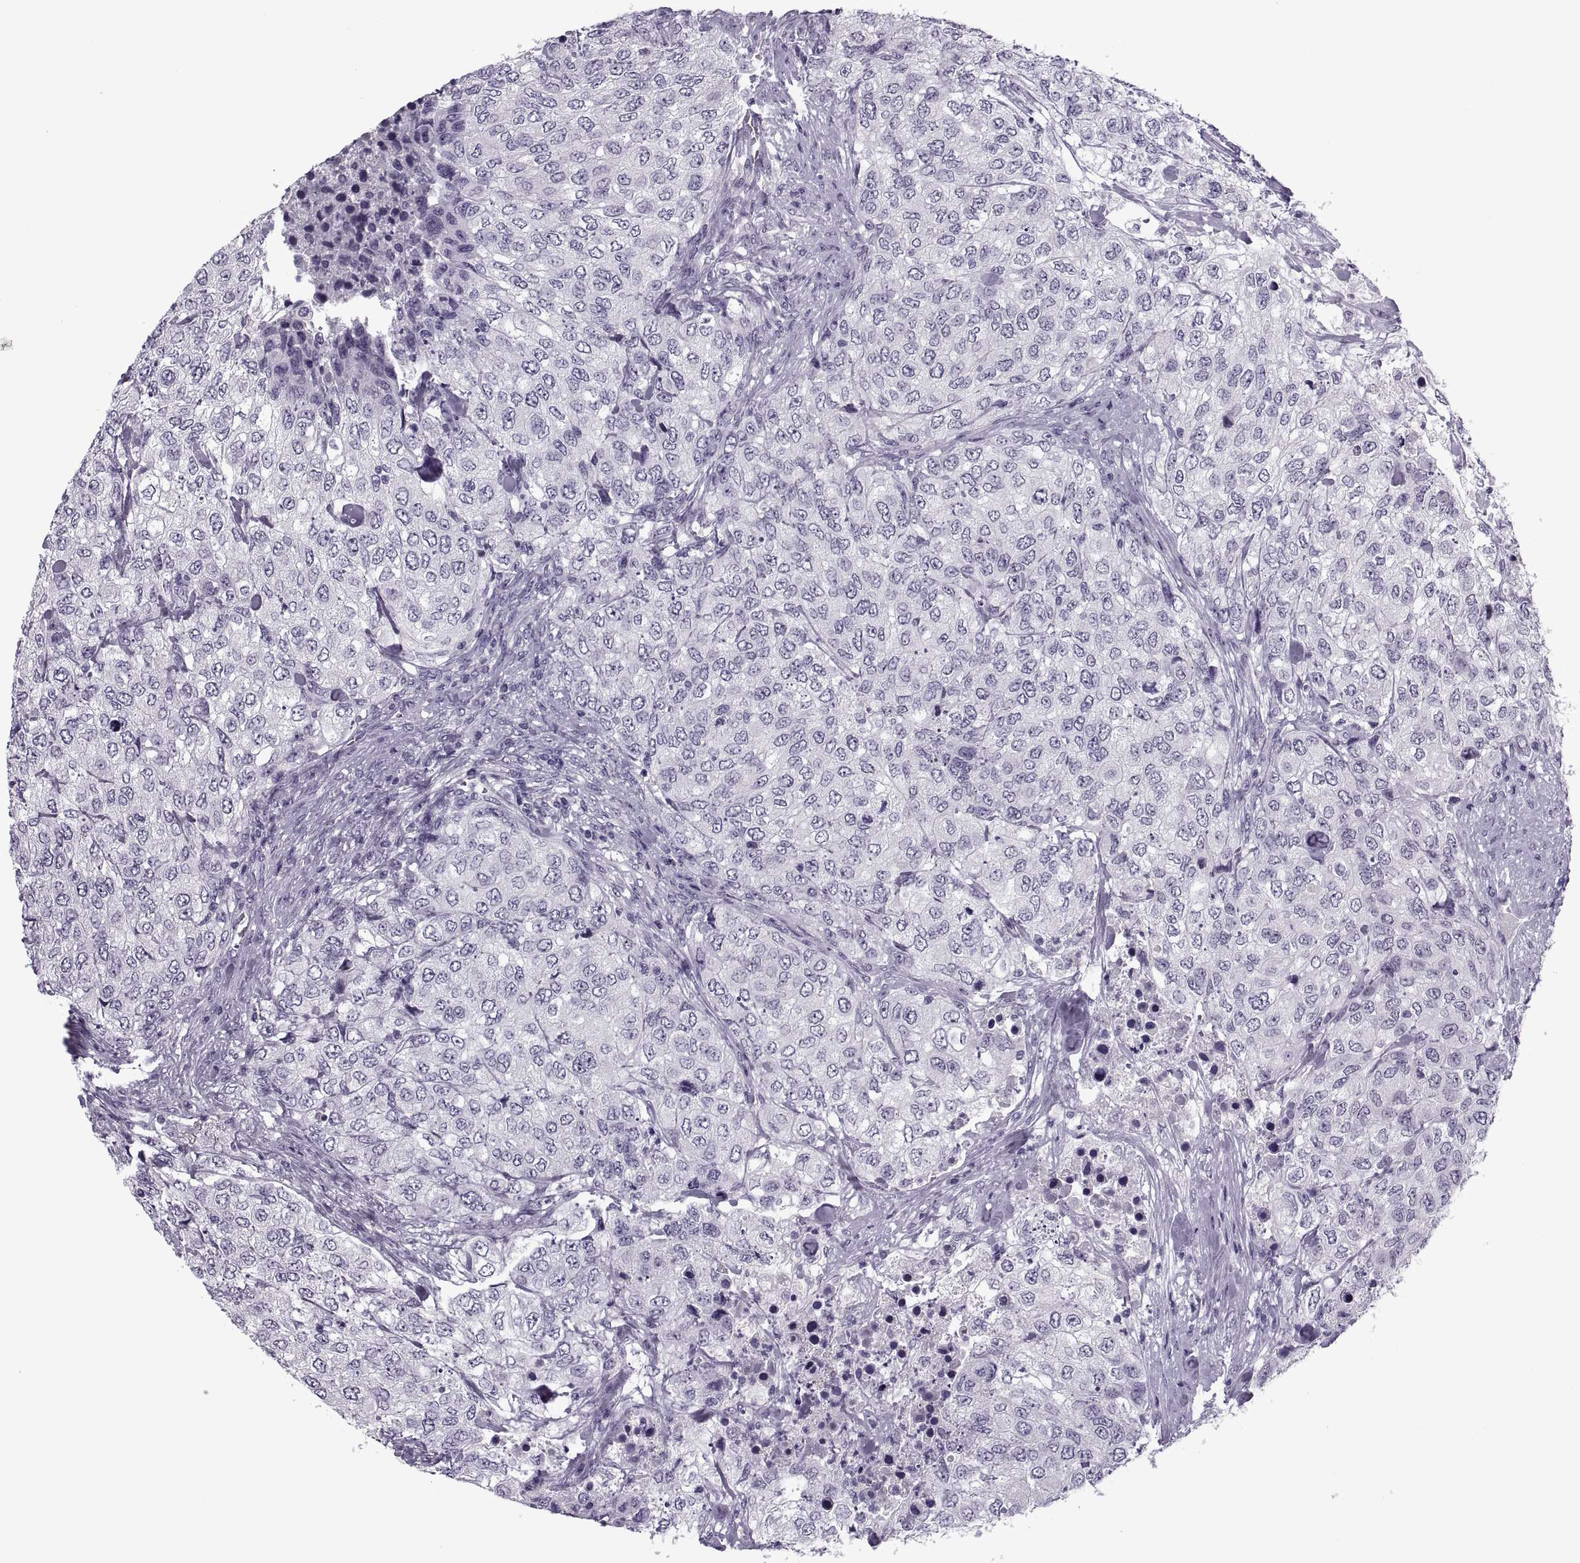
{"staining": {"intensity": "negative", "quantity": "none", "location": "none"}, "tissue": "urothelial cancer", "cell_type": "Tumor cells", "image_type": "cancer", "snomed": [{"axis": "morphology", "description": "Urothelial carcinoma, High grade"}, {"axis": "topography", "description": "Urinary bladder"}], "caption": "An image of high-grade urothelial carcinoma stained for a protein displays no brown staining in tumor cells. (DAB IHC visualized using brightfield microscopy, high magnification).", "gene": "SYNGR4", "patient": {"sex": "female", "age": 78}}